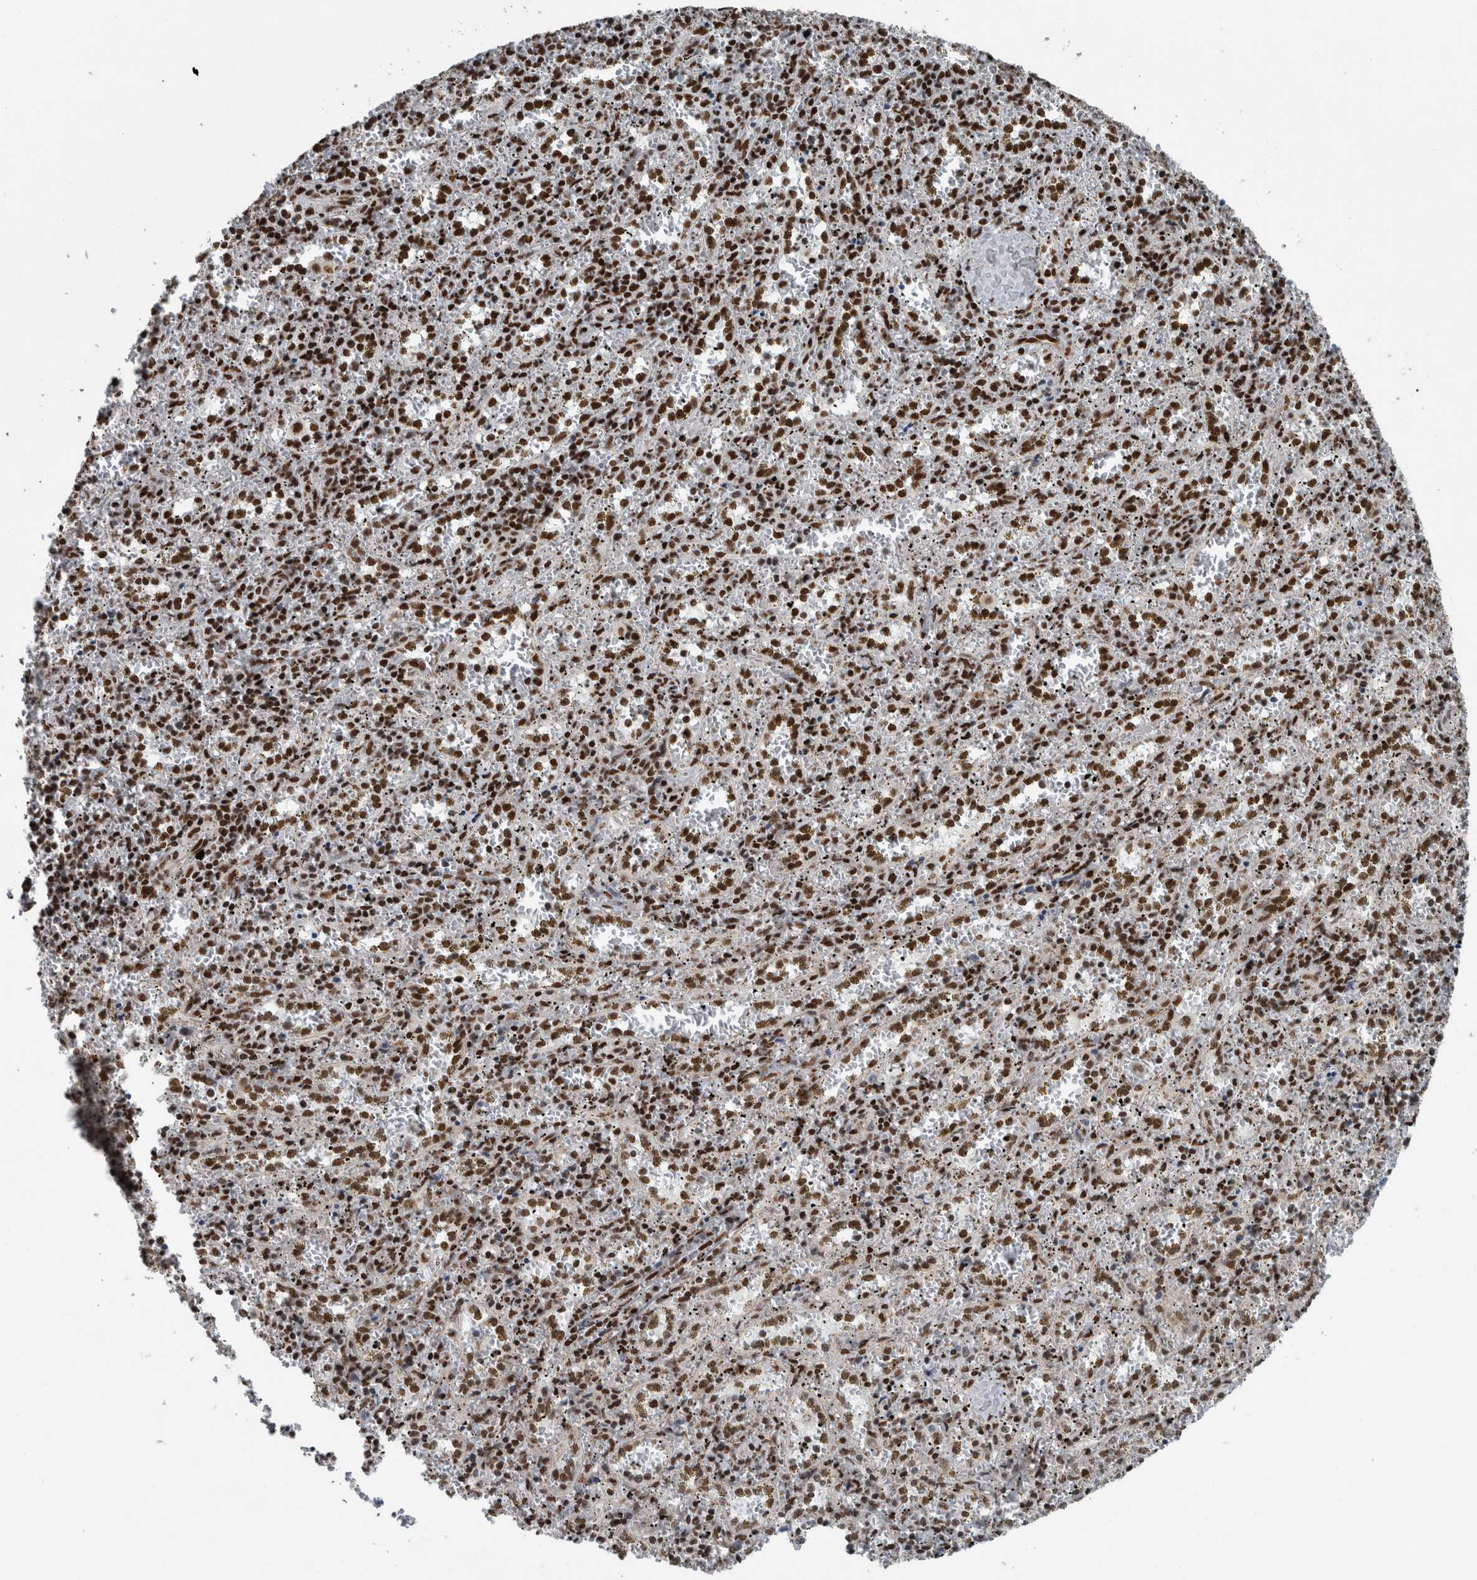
{"staining": {"intensity": "moderate", "quantity": ">75%", "location": "nuclear"}, "tissue": "spleen", "cell_type": "Cells in red pulp", "image_type": "normal", "snomed": [{"axis": "morphology", "description": "Normal tissue, NOS"}, {"axis": "topography", "description": "Spleen"}], "caption": "Immunohistochemical staining of unremarkable human spleen demonstrates moderate nuclear protein expression in approximately >75% of cells in red pulp.", "gene": "DNMT3A", "patient": {"sex": "male", "age": 11}}